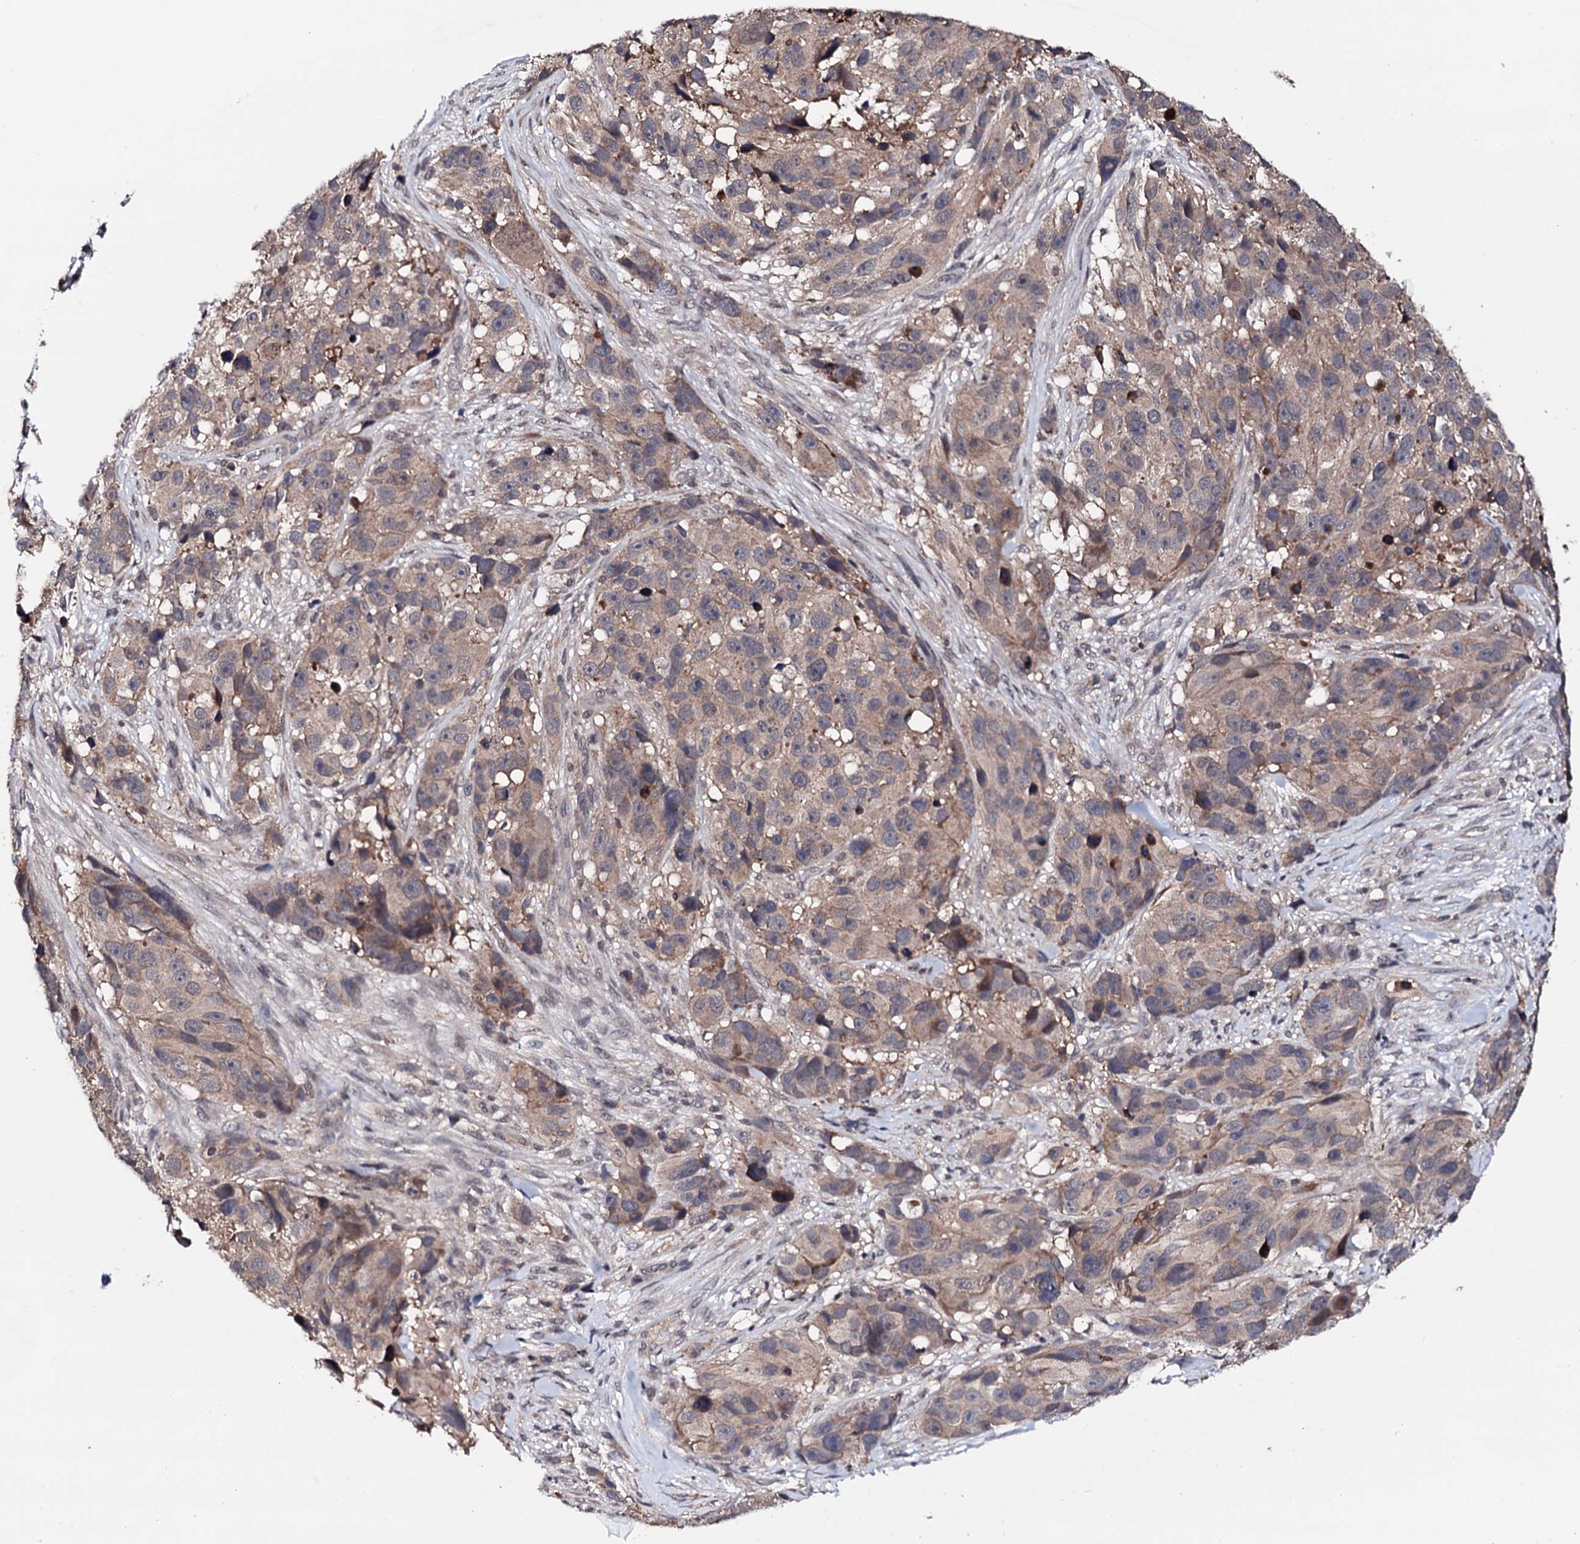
{"staining": {"intensity": "moderate", "quantity": "25%-75%", "location": "cytoplasmic/membranous"}, "tissue": "melanoma", "cell_type": "Tumor cells", "image_type": "cancer", "snomed": [{"axis": "morphology", "description": "Malignant melanoma, NOS"}, {"axis": "topography", "description": "Skin"}], "caption": "Protein staining displays moderate cytoplasmic/membranous positivity in approximately 25%-75% of tumor cells in malignant melanoma.", "gene": "EDC3", "patient": {"sex": "male", "age": 84}}